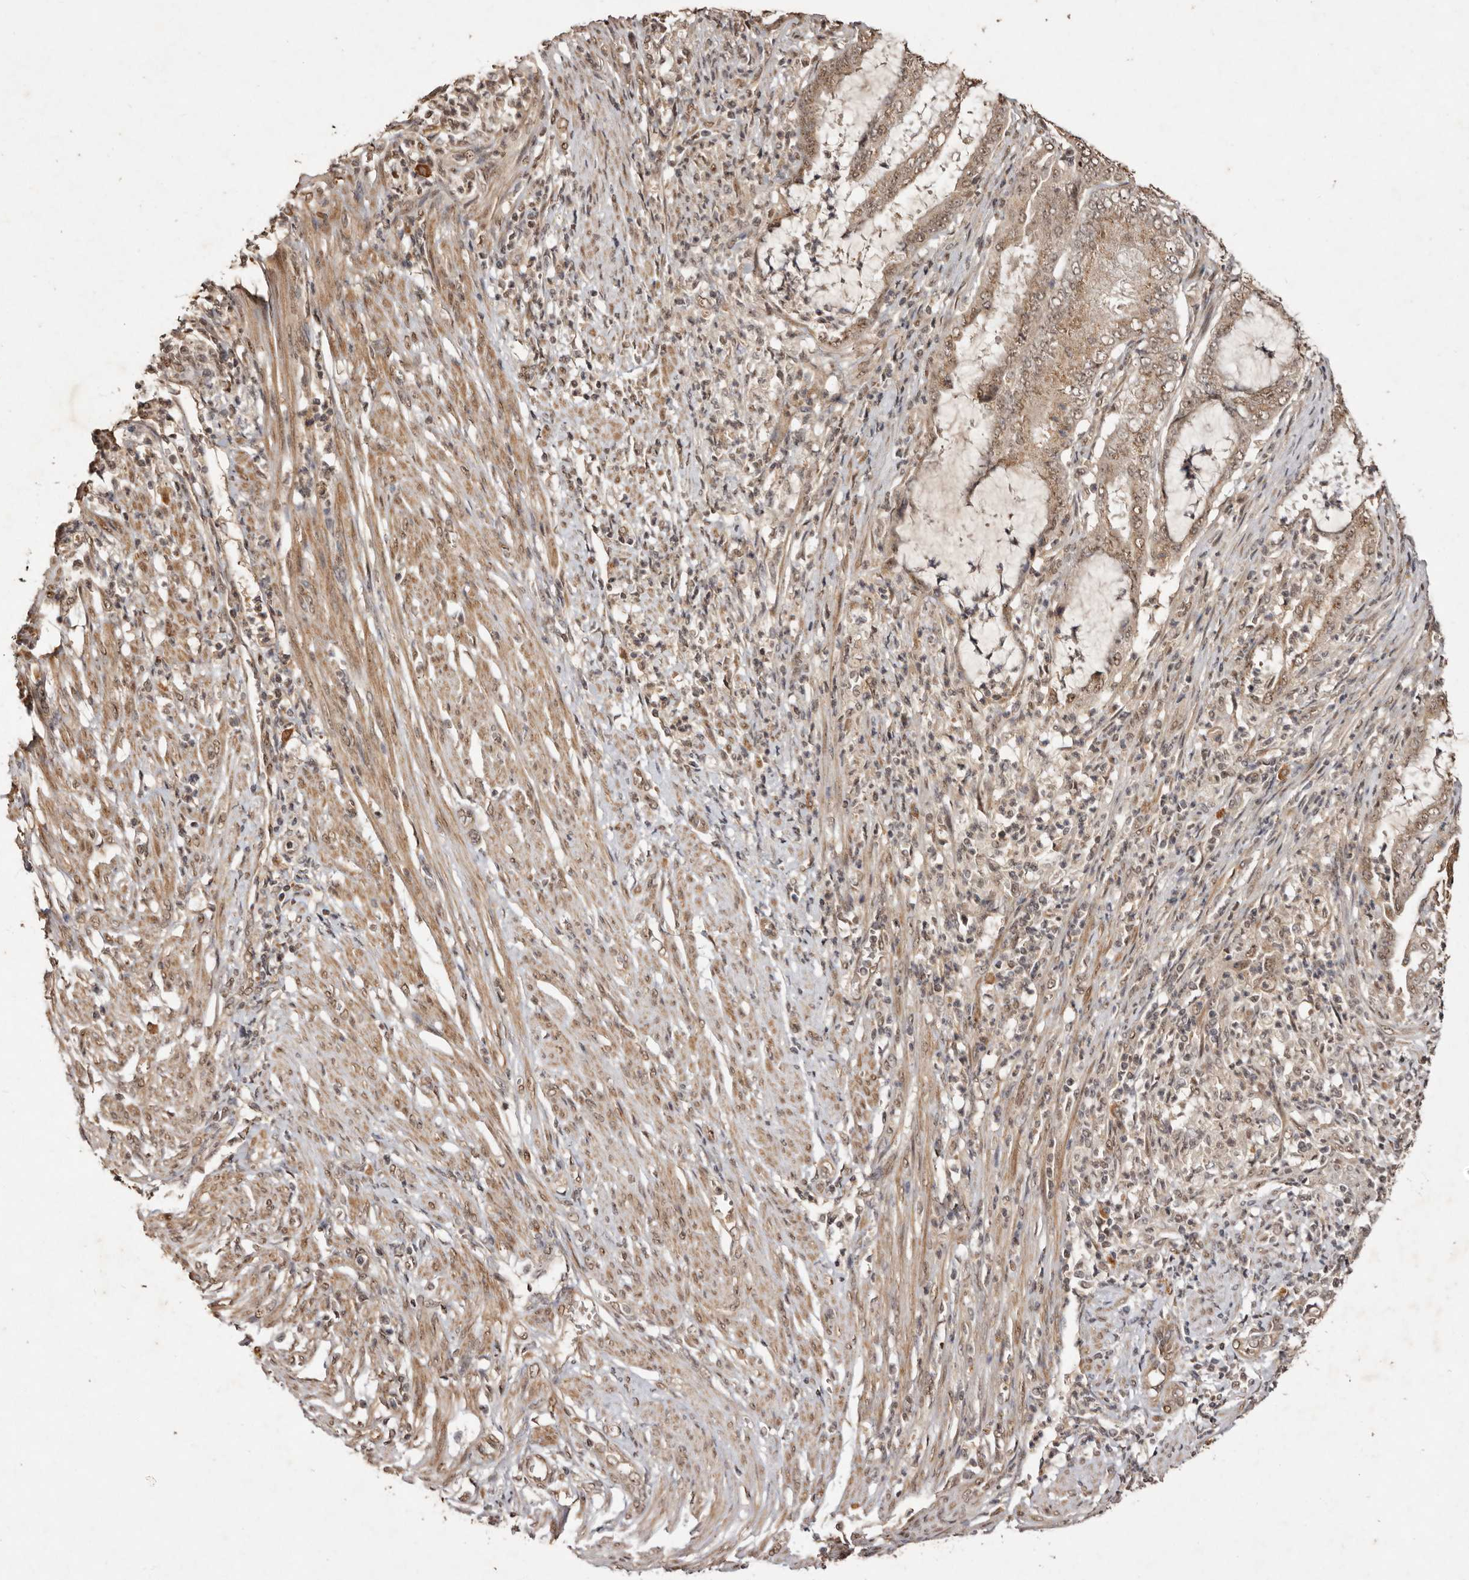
{"staining": {"intensity": "moderate", "quantity": ">75%", "location": "cytoplasmic/membranous,nuclear"}, "tissue": "endometrial cancer", "cell_type": "Tumor cells", "image_type": "cancer", "snomed": [{"axis": "morphology", "description": "Adenocarcinoma, NOS"}, {"axis": "topography", "description": "Endometrium"}], "caption": "The image exhibits staining of endometrial cancer, revealing moderate cytoplasmic/membranous and nuclear protein expression (brown color) within tumor cells.", "gene": "NOTCH1", "patient": {"sex": "female", "age": 51}}